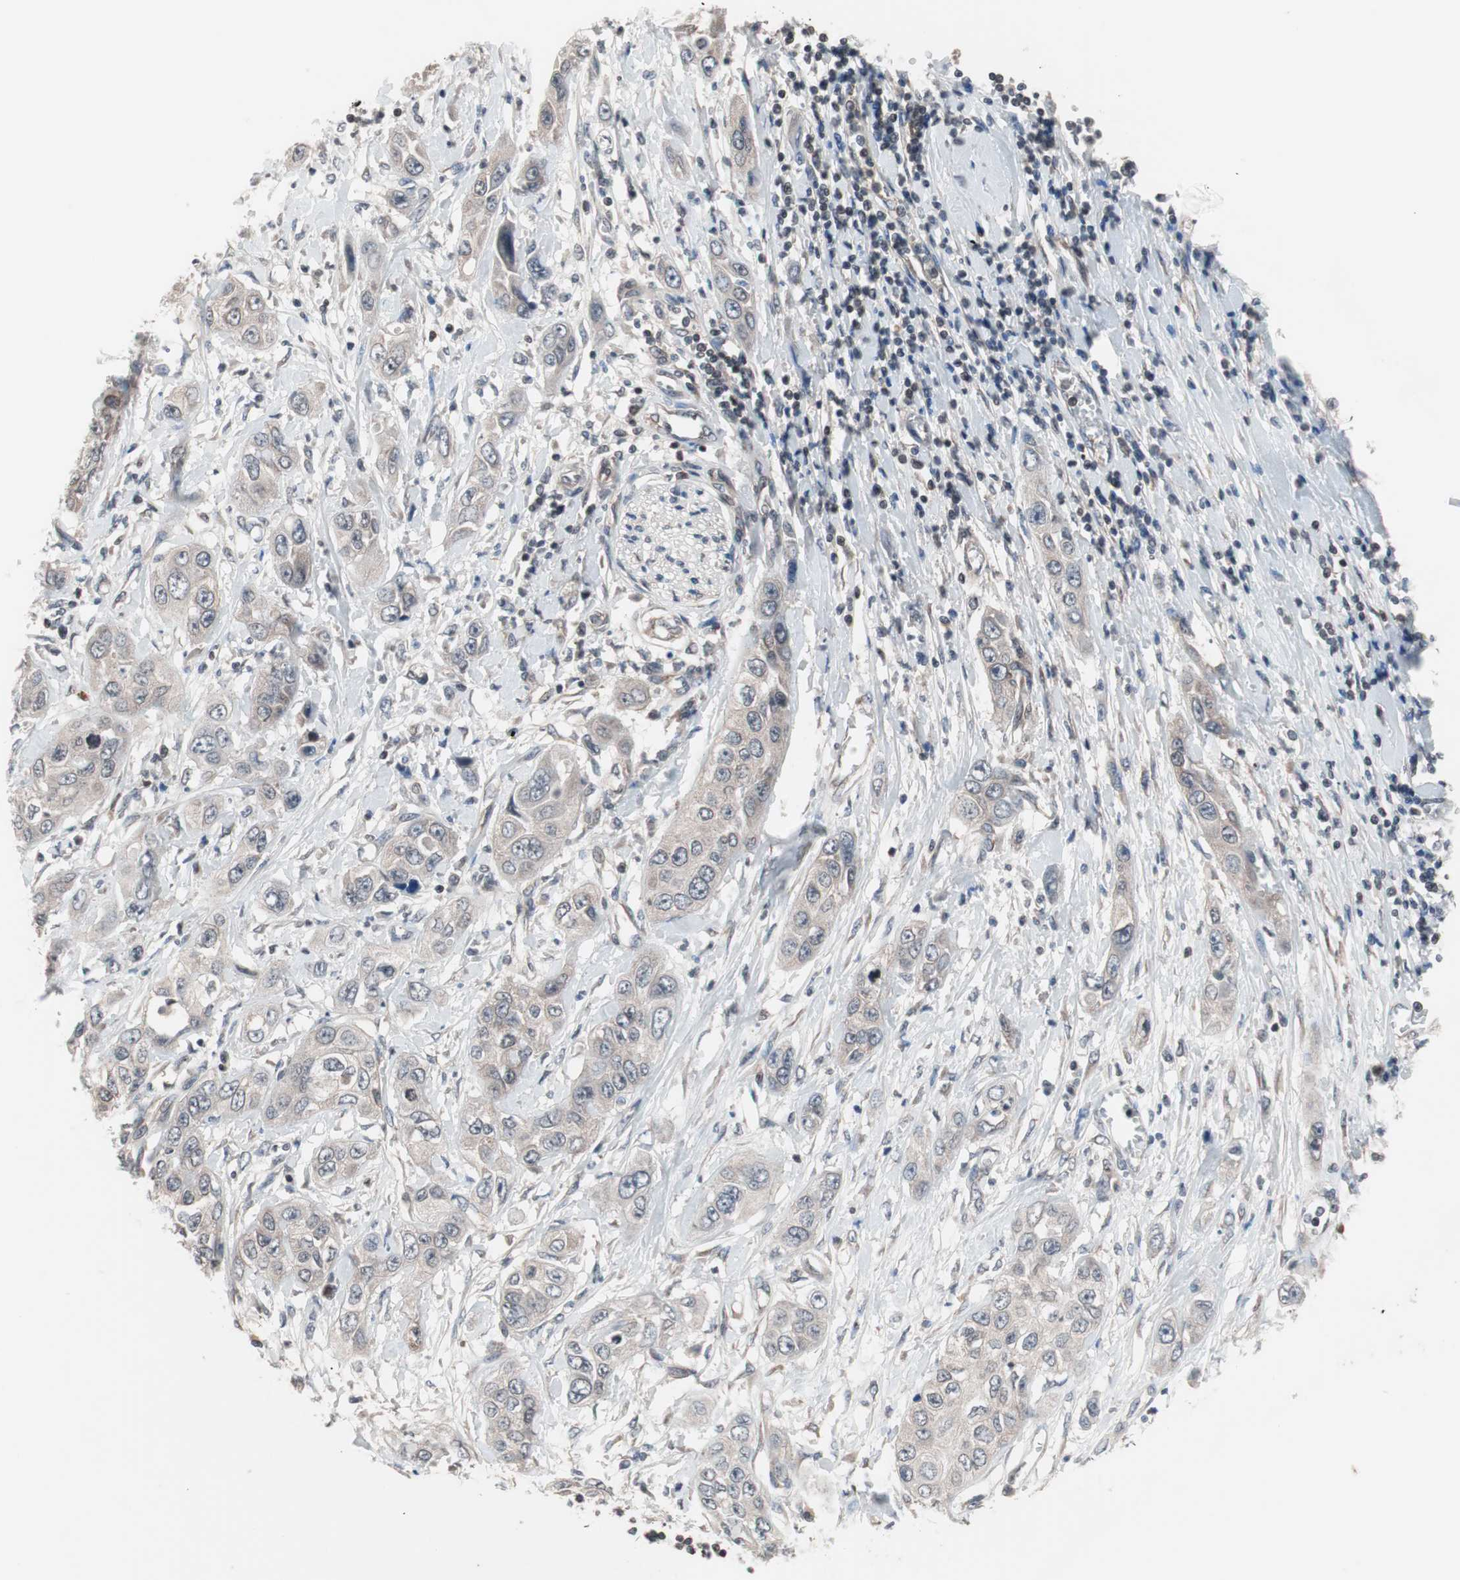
{"staining": {"intensity": "negative", "quantity": "none", "location": "none"}, "tissue": "pancreatic cancer", "cell_type": "Tumor cells", "image_type": "cancer", "snomed": [{"axis": "morphology", "description": "Adenocarcinoma, NOS"}, {"axis": "topography", "description": "Pancreas"}], "caption": "The immunohistochemistry micrograph has no significant positivity in tumor cells of pancreatic cancer tissue.", "gene": "IRS1", "patient": {"sex": "female", "age": 70}}